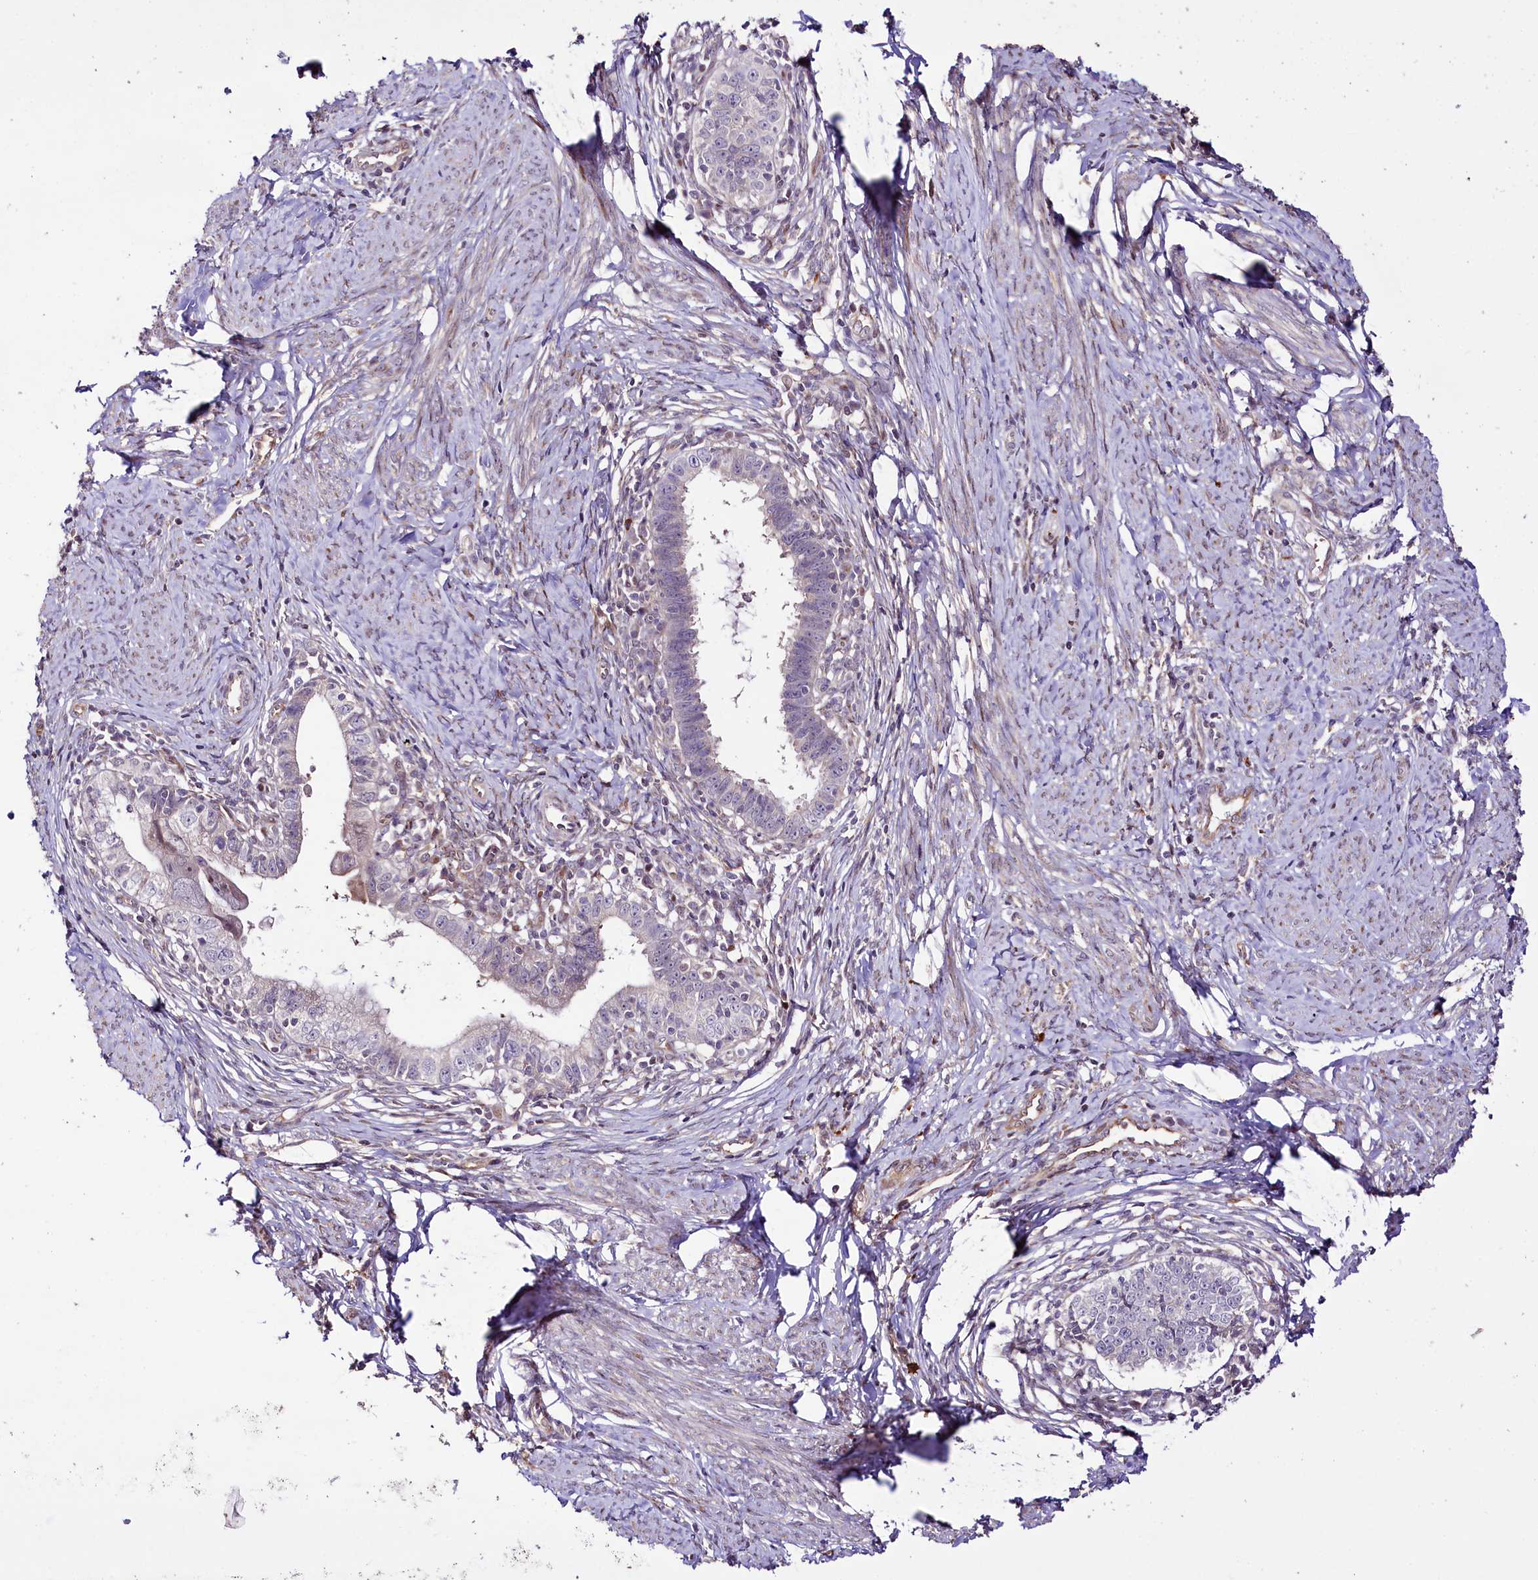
{"staining": {"intensity": "negative", "quantity": "none", "location": "none"}, "tissue": "cervical cancer", "cell_type": "Tumor cells", "image_type": "cancer", "snomed": [{"axis": "morphology", "description": "Adenocarcinoma, NOS"}, {"axis": "topography", "description": "Cervix"}], "caption": "Tumor cells show no significant protein positivity in cervical cancer.", "gene": "CUTC", "patient": {"sex": "female", "age": 36}}